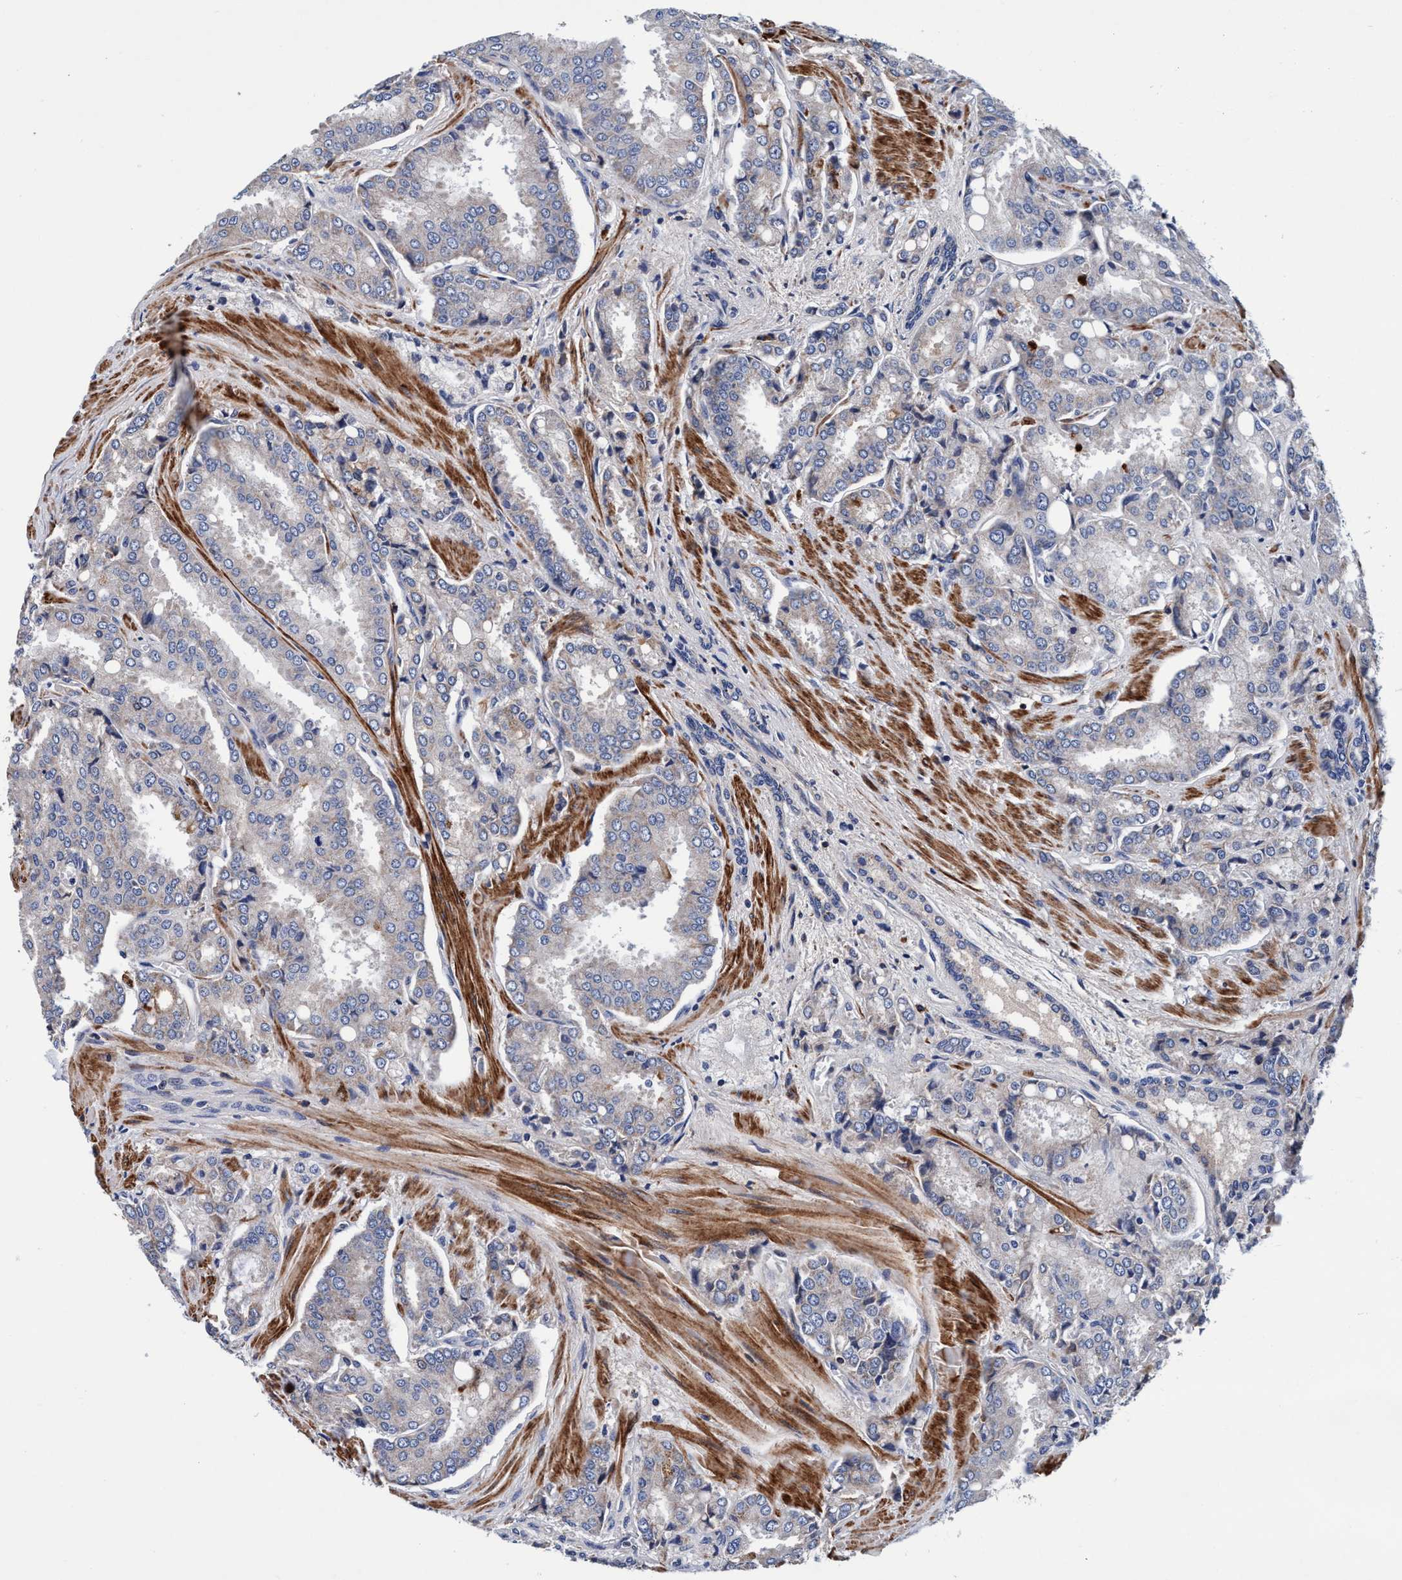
{"staining": {"intensity": "negative", "quantity": "none", "location": "none"}, "tissue": "prostate cancer", "cell_type": "Tumor cells", "image_type": "cancer", "snomed": [{"axis": "morphology", "description": "Adenocarcinoma, High grade"}, {"axis": "topography", "description": "Prostate"}], "caption": "Prostate adenocarcinoma (high-grade) stained for a protein using IHC exhibits no staining tumor cells.", "gene": "RNF208", "patient": {"sex": "male", "age": 50}}